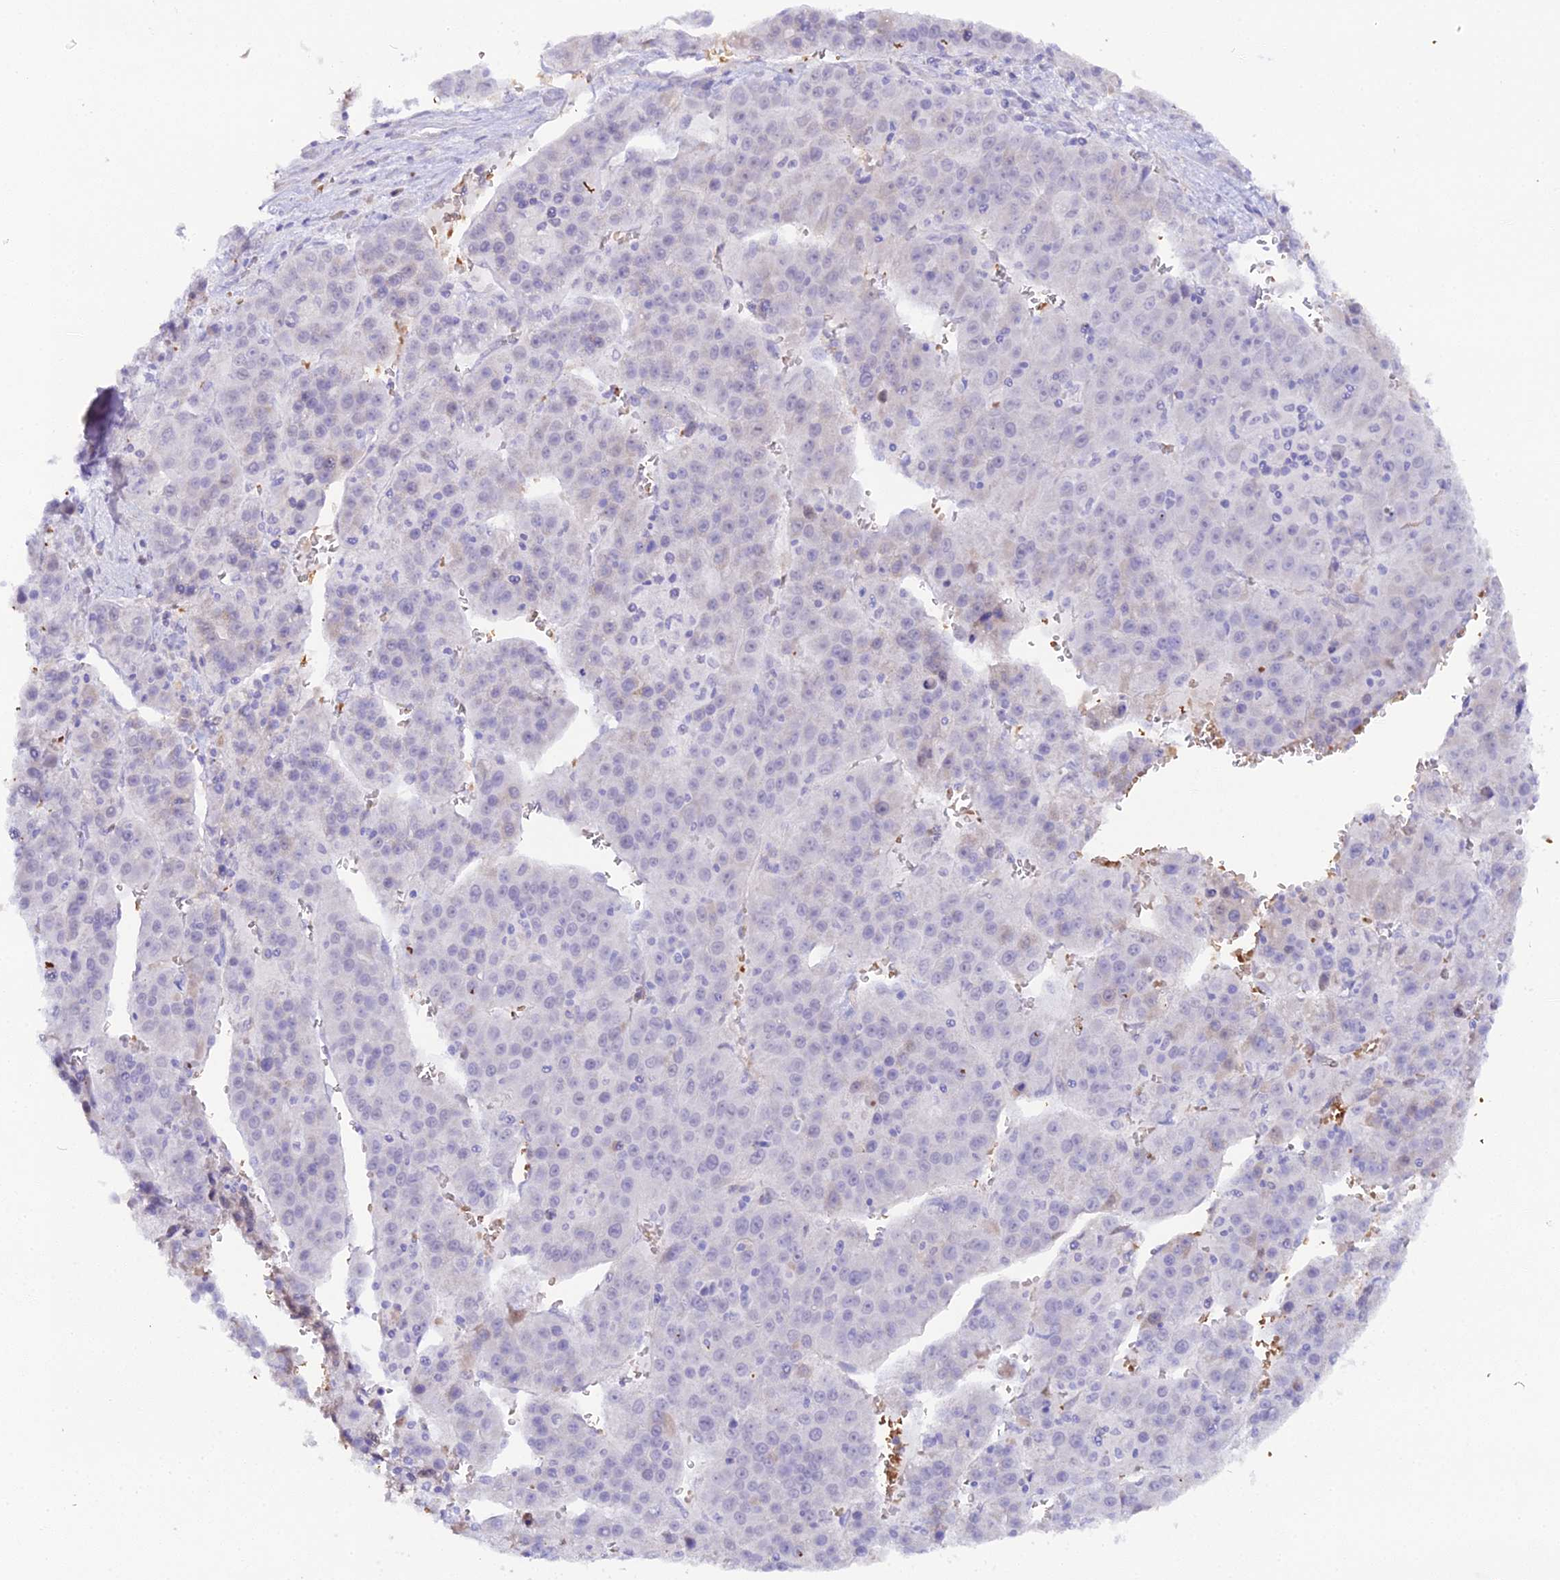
{"staining": {"intensity": "negative", "quantity": "none", "location": "none"}, "tissue": "liver cancer", "cell_type": "Tumor cells", "image_type": "cancer", "snomed": [{"axis": "morphology", "description": "Carcinoma, Hepatocellular, NOS"}, {"axis": "topography", "description": "Liver"}], "caption": "DAB (3,3'-diaminobenzidine) immunohistochemical staining of human liver cancer (hepatocellular carcinoma) reveals no significant staining in tumor cells. (DAB (3,3'-diaminobenzidine) immunohistochemistry (IHC), high magnification).", "gene": "CFAP45", "patient": {"sex": "female", "age": 53}}